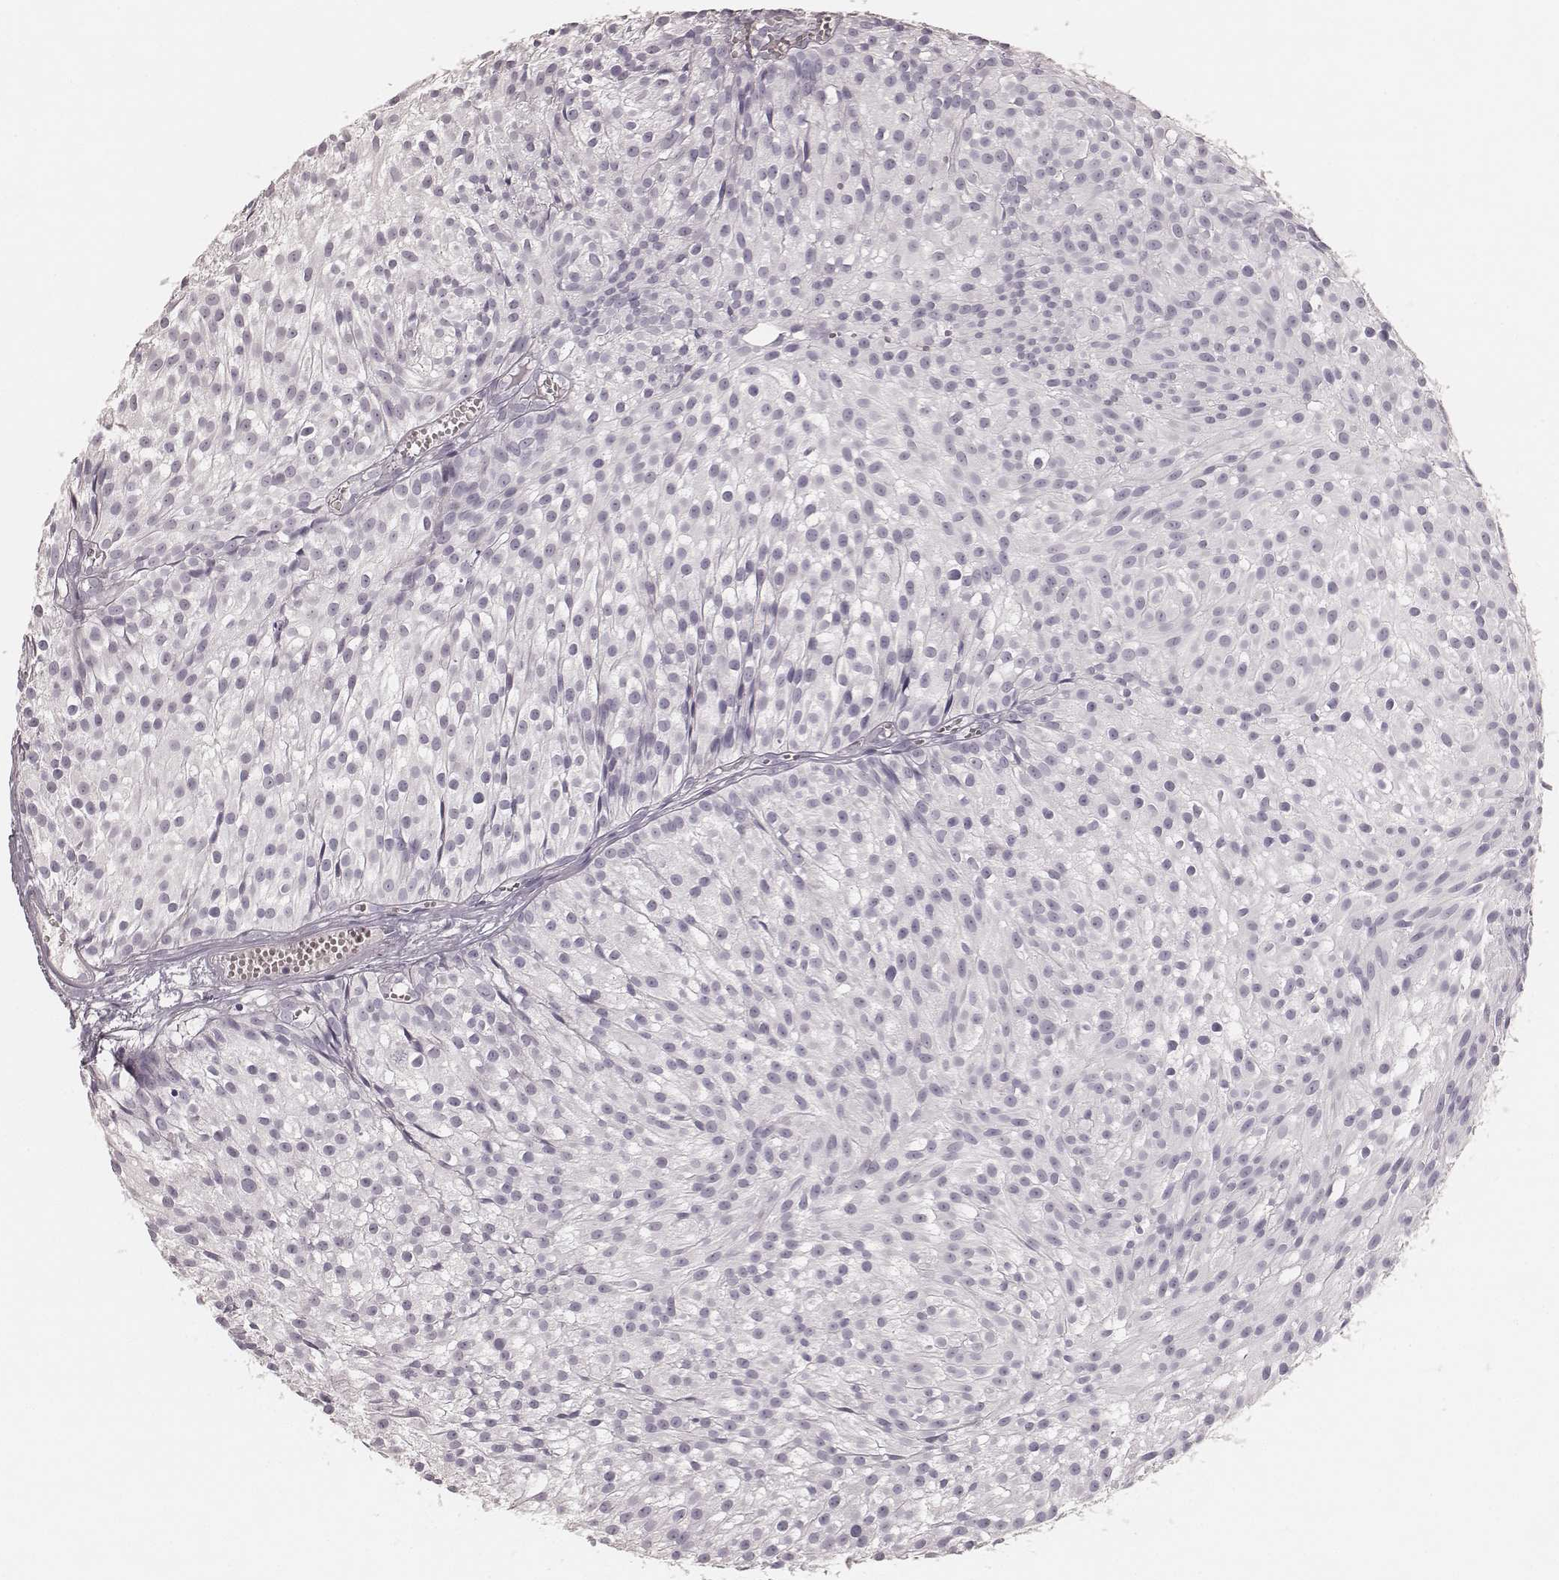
{"staining": {"intensity": "negative", "quantity": "none", "location": "none"}, "tissue": "urothelial cancer", "cell_type": "Tumor cells", "image_type": "cancer", "snomed": [{"axis": "morphology", "description": "Urothelial carcinoma, Low grade"}, {"axis": "topography", "description": "Urinary bladder"}], "caption": "DAB (3,3'-diaminobenzidine) immunohistochemical staining of low-grade urothelial carcinoma demonstrates no significant staining in tumor cells.", "gene": "KRT82", "patient": {"sex": "male", "age": 63}}